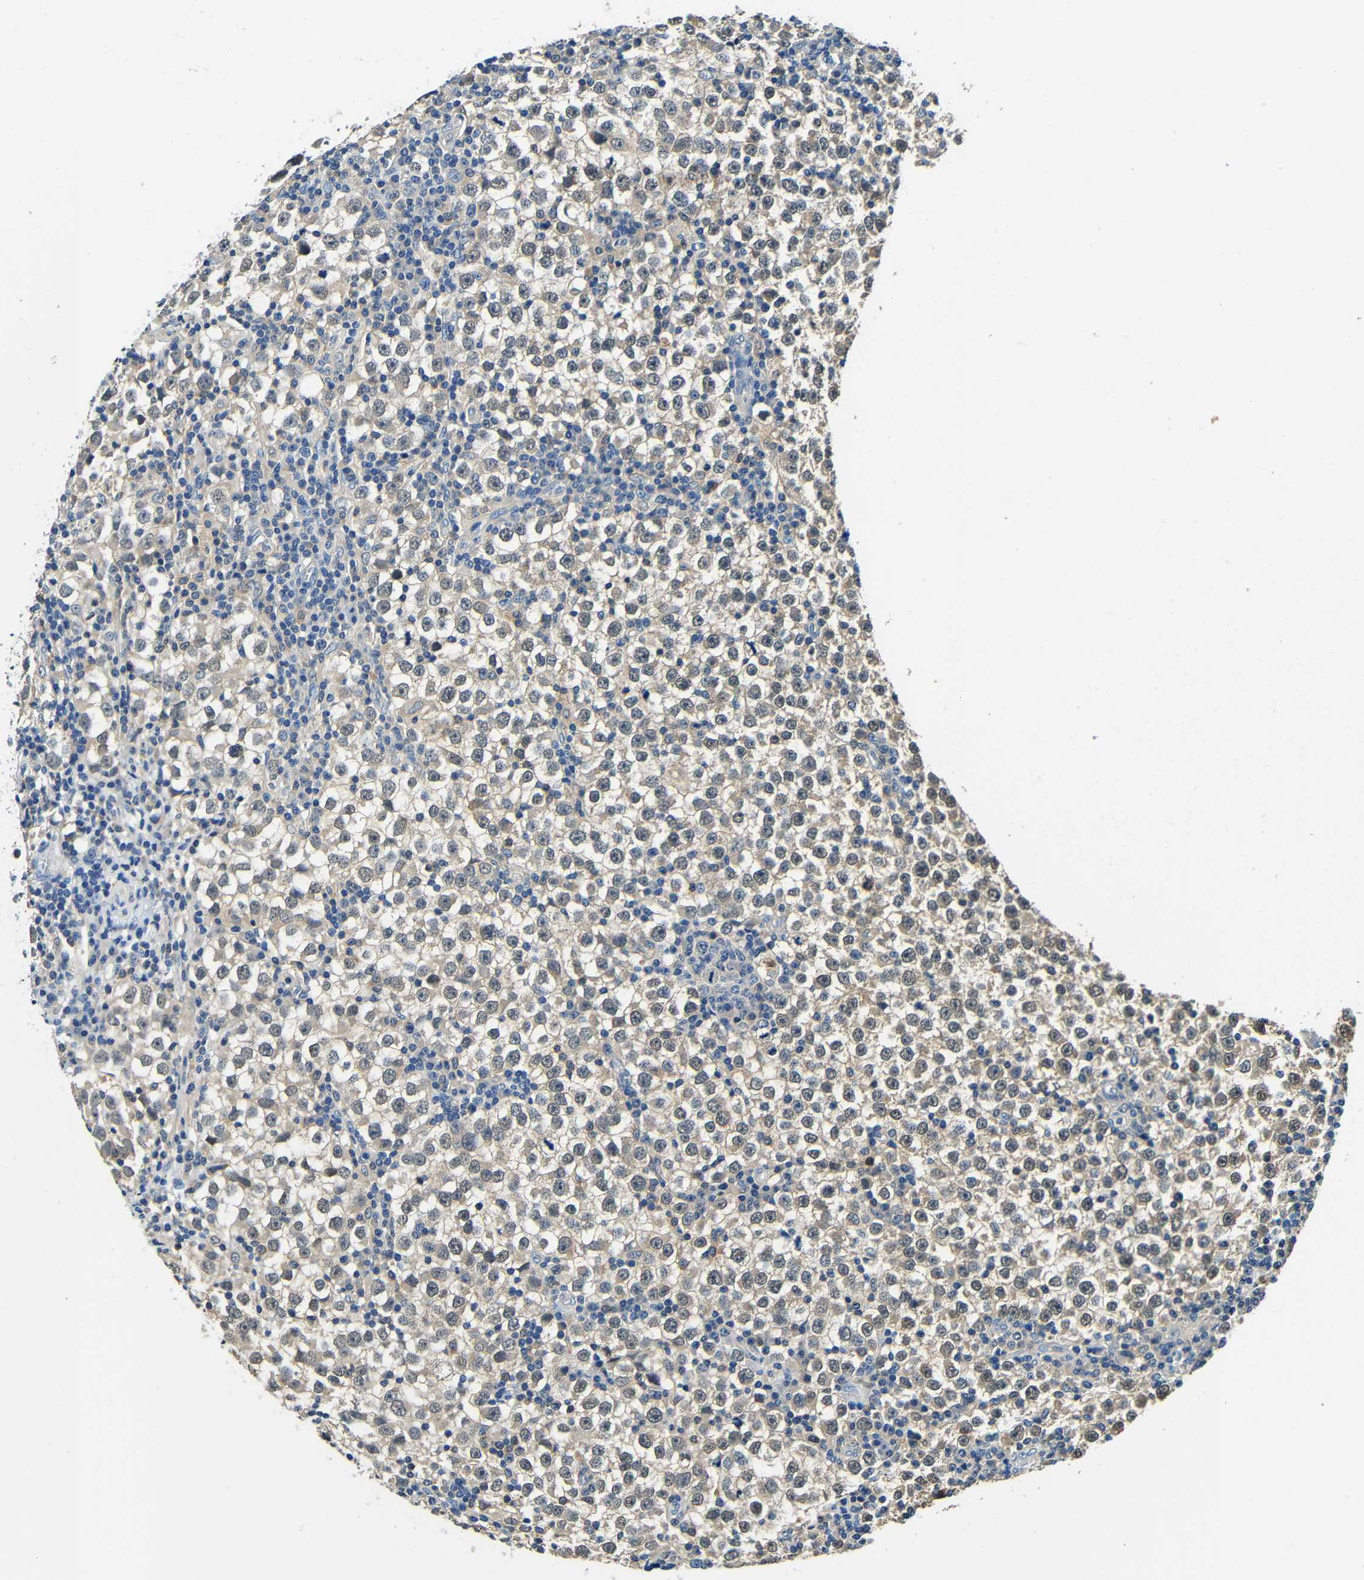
{"staining": {"intensity": "moderate", "quantity": "25%-75%", "location": "cytoplasmic/membranous,nuclear"}, "tissue": "testis cancer", "cell_type": "Tumor cells", "image_type": "cancer", "snomed": [{"axis": "morphology", "description": "Seminoma, NOS"}, {"axis": "topography", "description": "Testis"}], "caption": "Immunohistochemistry (IHC) staining of testis cancer (seminoma), which shows medium levels of moderate cytoplasmic/membranous and nuclear expression in approximately 25%-75% of tumor cells indicating moderate cytoplasmic/membranous and nuclear protein positivity. The staining was performed using DAB (3,3'-diaminobenzidine) (brown) for protein detection and nuclei were counterstained in hematoxylin (blue).", "gene": "ADAP1", "patient": {"sex": "male", "age": 65}}